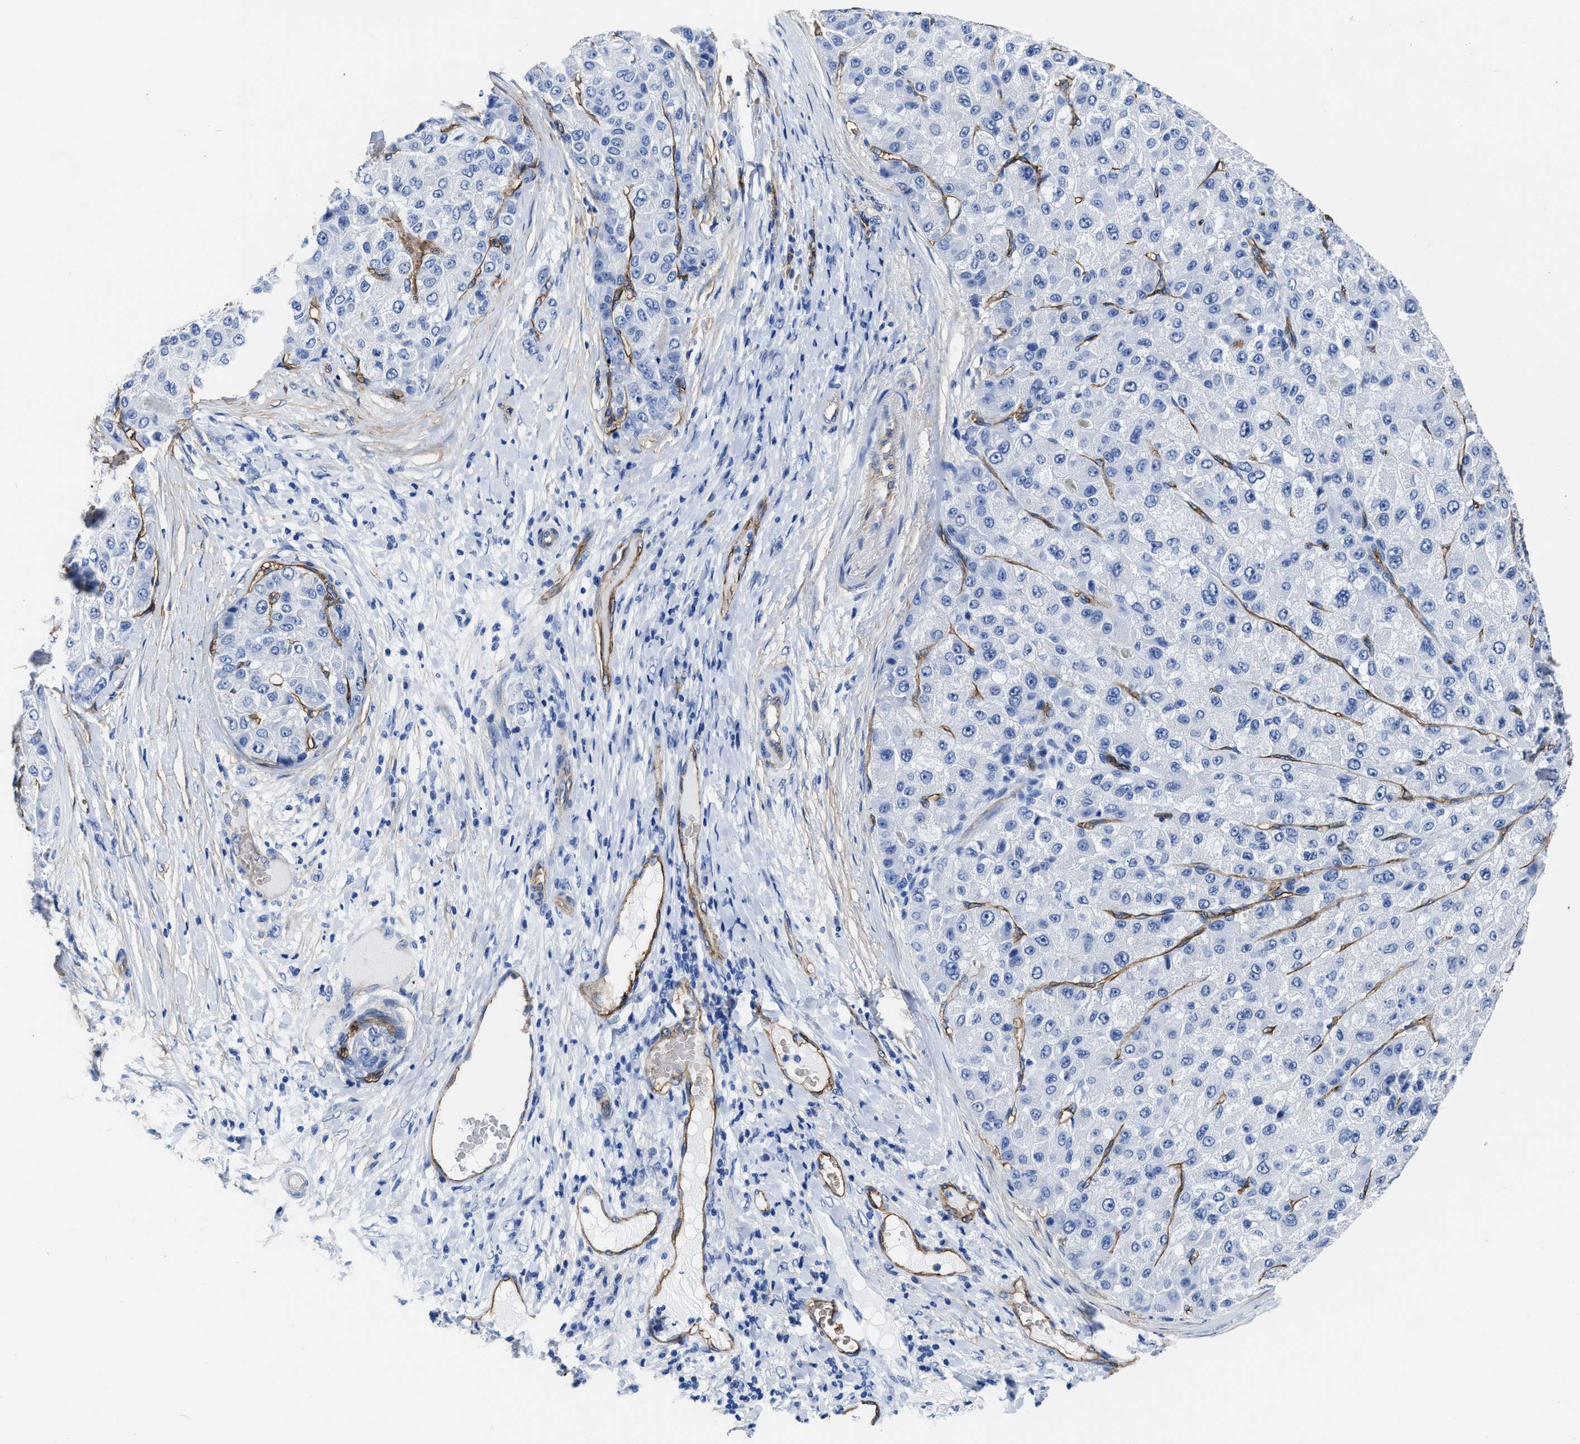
{"staining": {"intensity": "negative", "quantity": "none", "location": "none"}, "tissue": "liver cancer", "cell_type": "Tumor cells", "image_type": "cancer", "snomed": [{"axis": "morphology", "description": "Carcinoma, Hepatocellular, NOS"}, {"axis": "topography", "description": "Liver"}], "caption": "DAB (3,3'-diaminobenzidine) immunohistochemical staining of liver hepatocellular carcinoma demonstrates no significant staining in tumor cells.", "gene": "AQP1", "patient": {"sex": "male", "age": 80}}